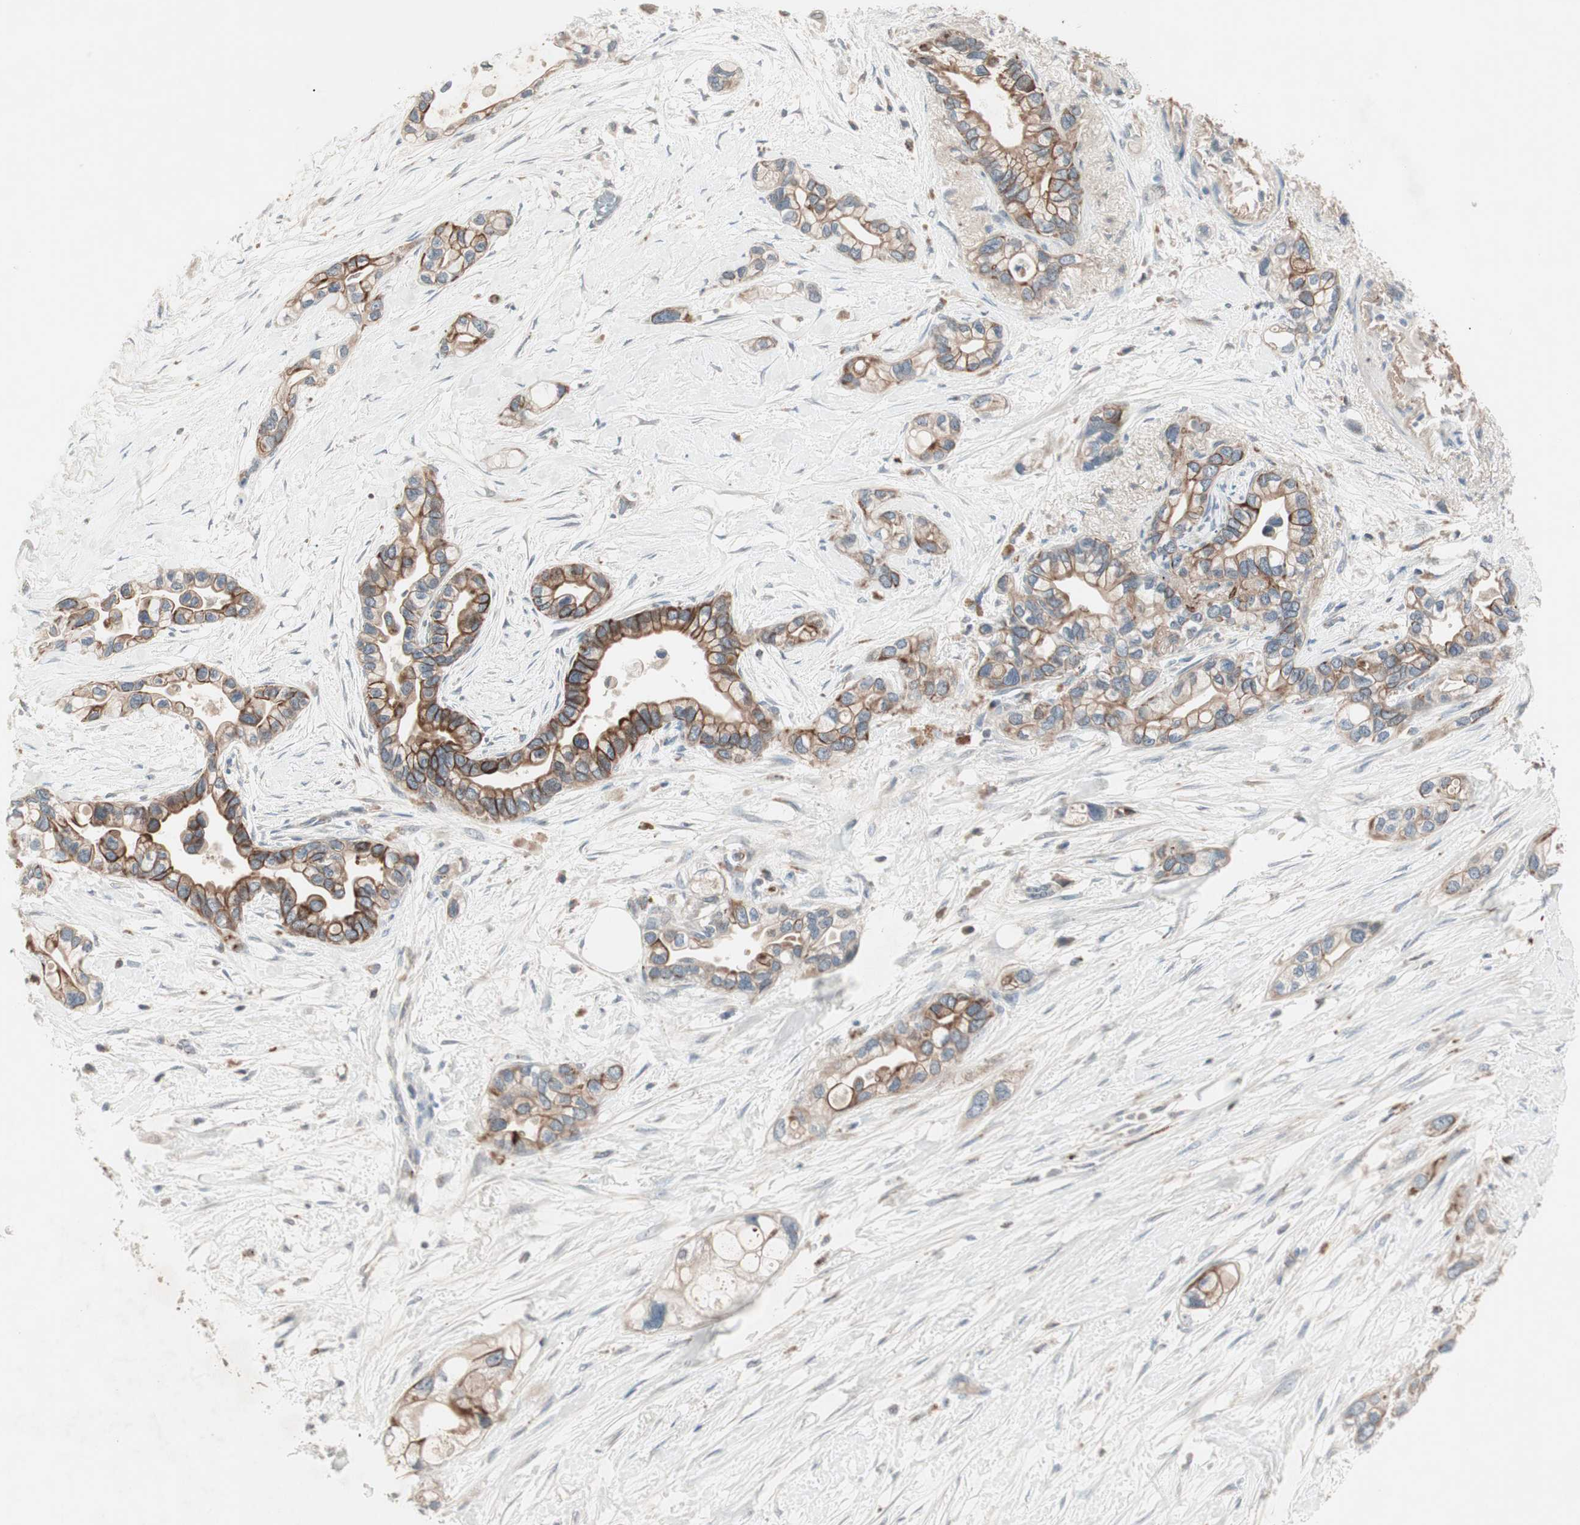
{"staining": {"intensity": "strong", "quantity": ">75%", "location": "cytoplasmic/membranous"}, "tissue": "pancreatic cancer", "cell_type": "Tumor cells", "image_type": "cancer", "snomed": [{"axis": "morphology", "description": "Adenocarcinoma, NOS"}, {"axis": "topography", "description": "Pancreas"}], "caption": "Approximately >75% of tumor cells in human adenocarcinoma (pancreatic) show strong cytoplasmic/membranous protein expression as visualized by brown immunohistochemical staining.", "gene": "FGFR4", "patient": {"sex": "female", "age": 77}}